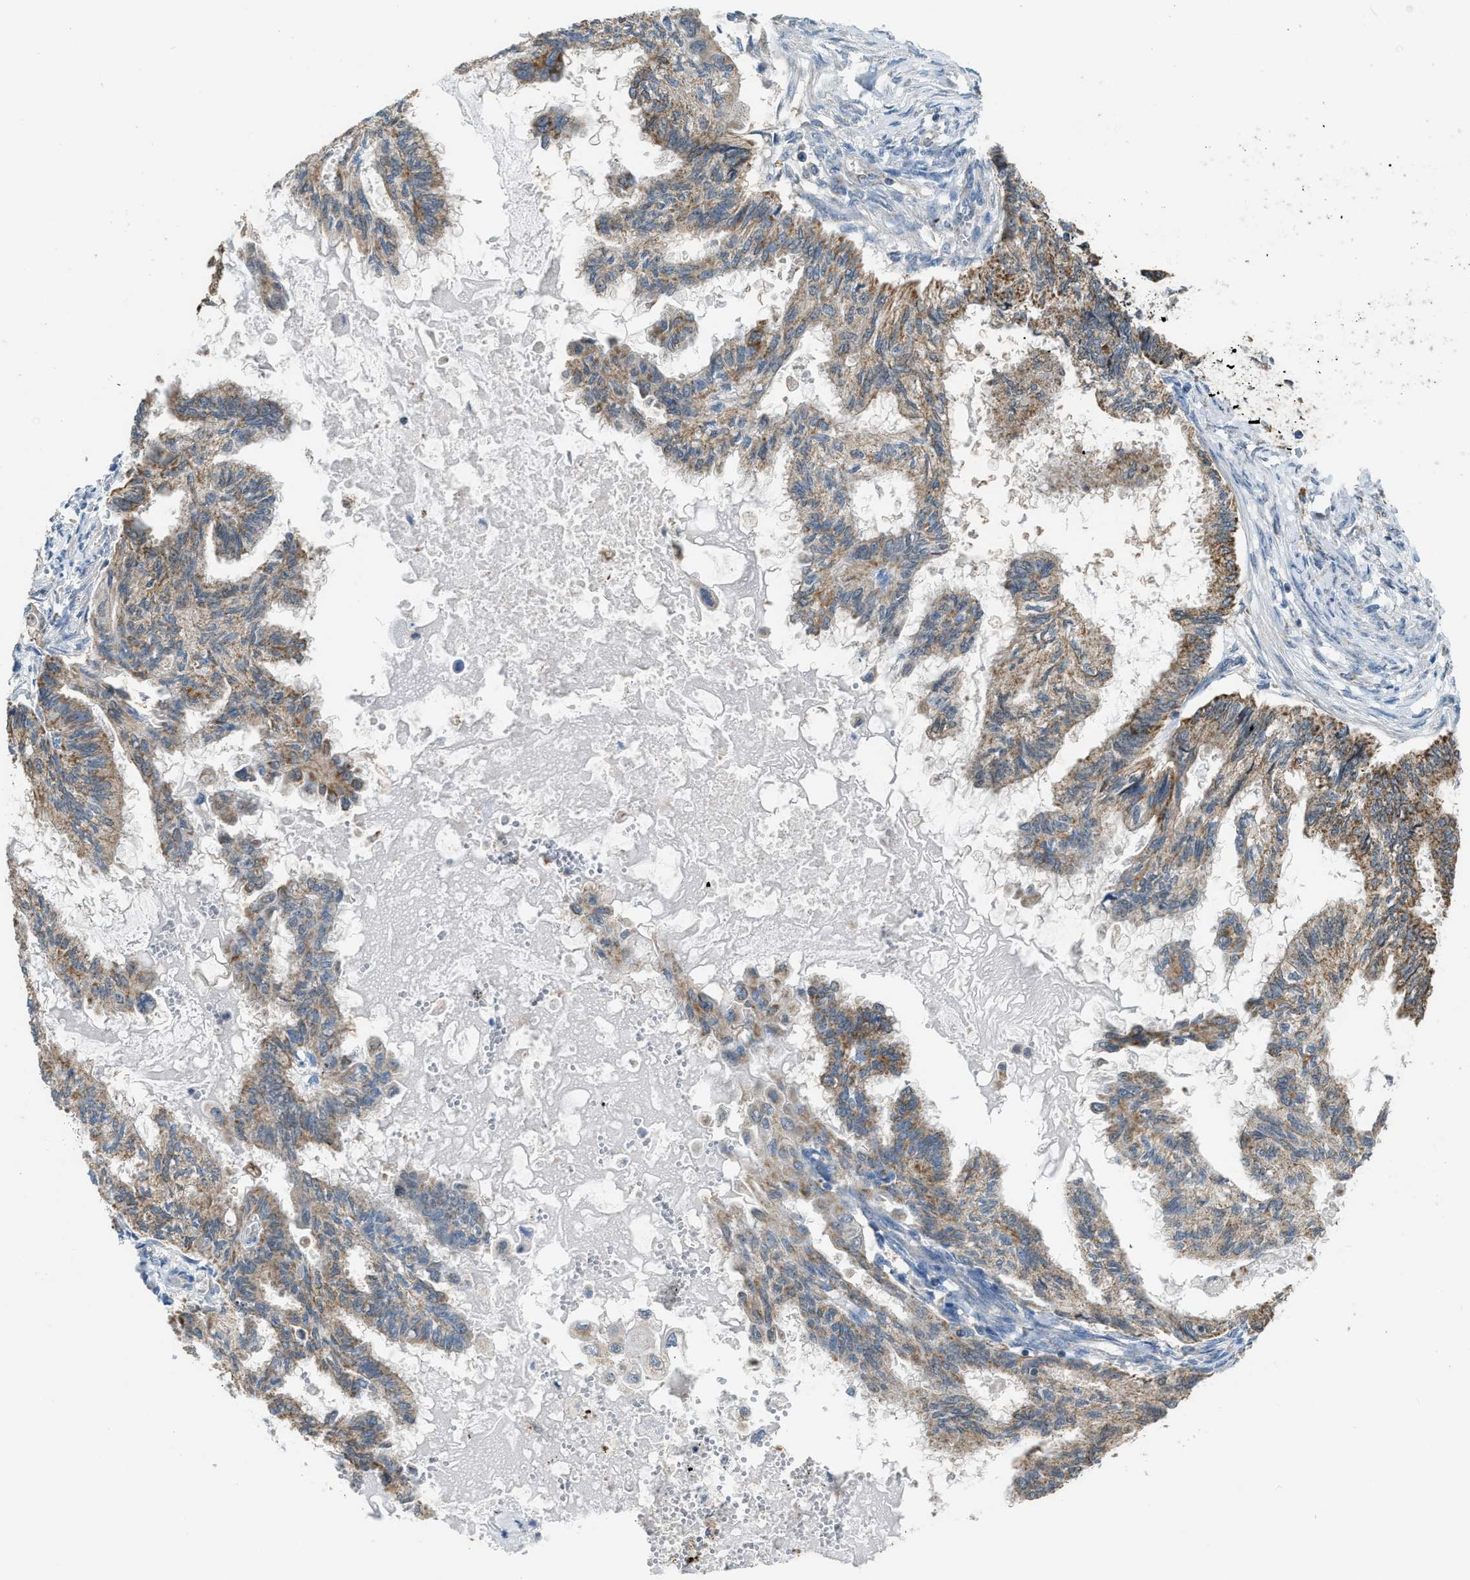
{"staining": {"intensity": "moderate", "quantity": ">75%", "location": "cytoplasmic/membranous"}, "tissue": "cervical cancer", "cell_type": "Tumor cells", "image_type": "cancer", "snomed": [{"axis": "morphology", "description": "Normal tissue, NOS"}, {"axis": "morphology", "description": "Adenocarcinoma, NOS"}, {"axis": "topography", "description": "Cervix"}, {"axis": "topography", "description": "Endometrium"}], "caption": "Moderate cytoplasmic/membranous staining is present in about >75% of tumor cells in cervical adenocarcinoma. (IHC, brightfield microscopy, high magnification).", "gene": "ETFB", "patient": {"sex": "female", "age": 86}}